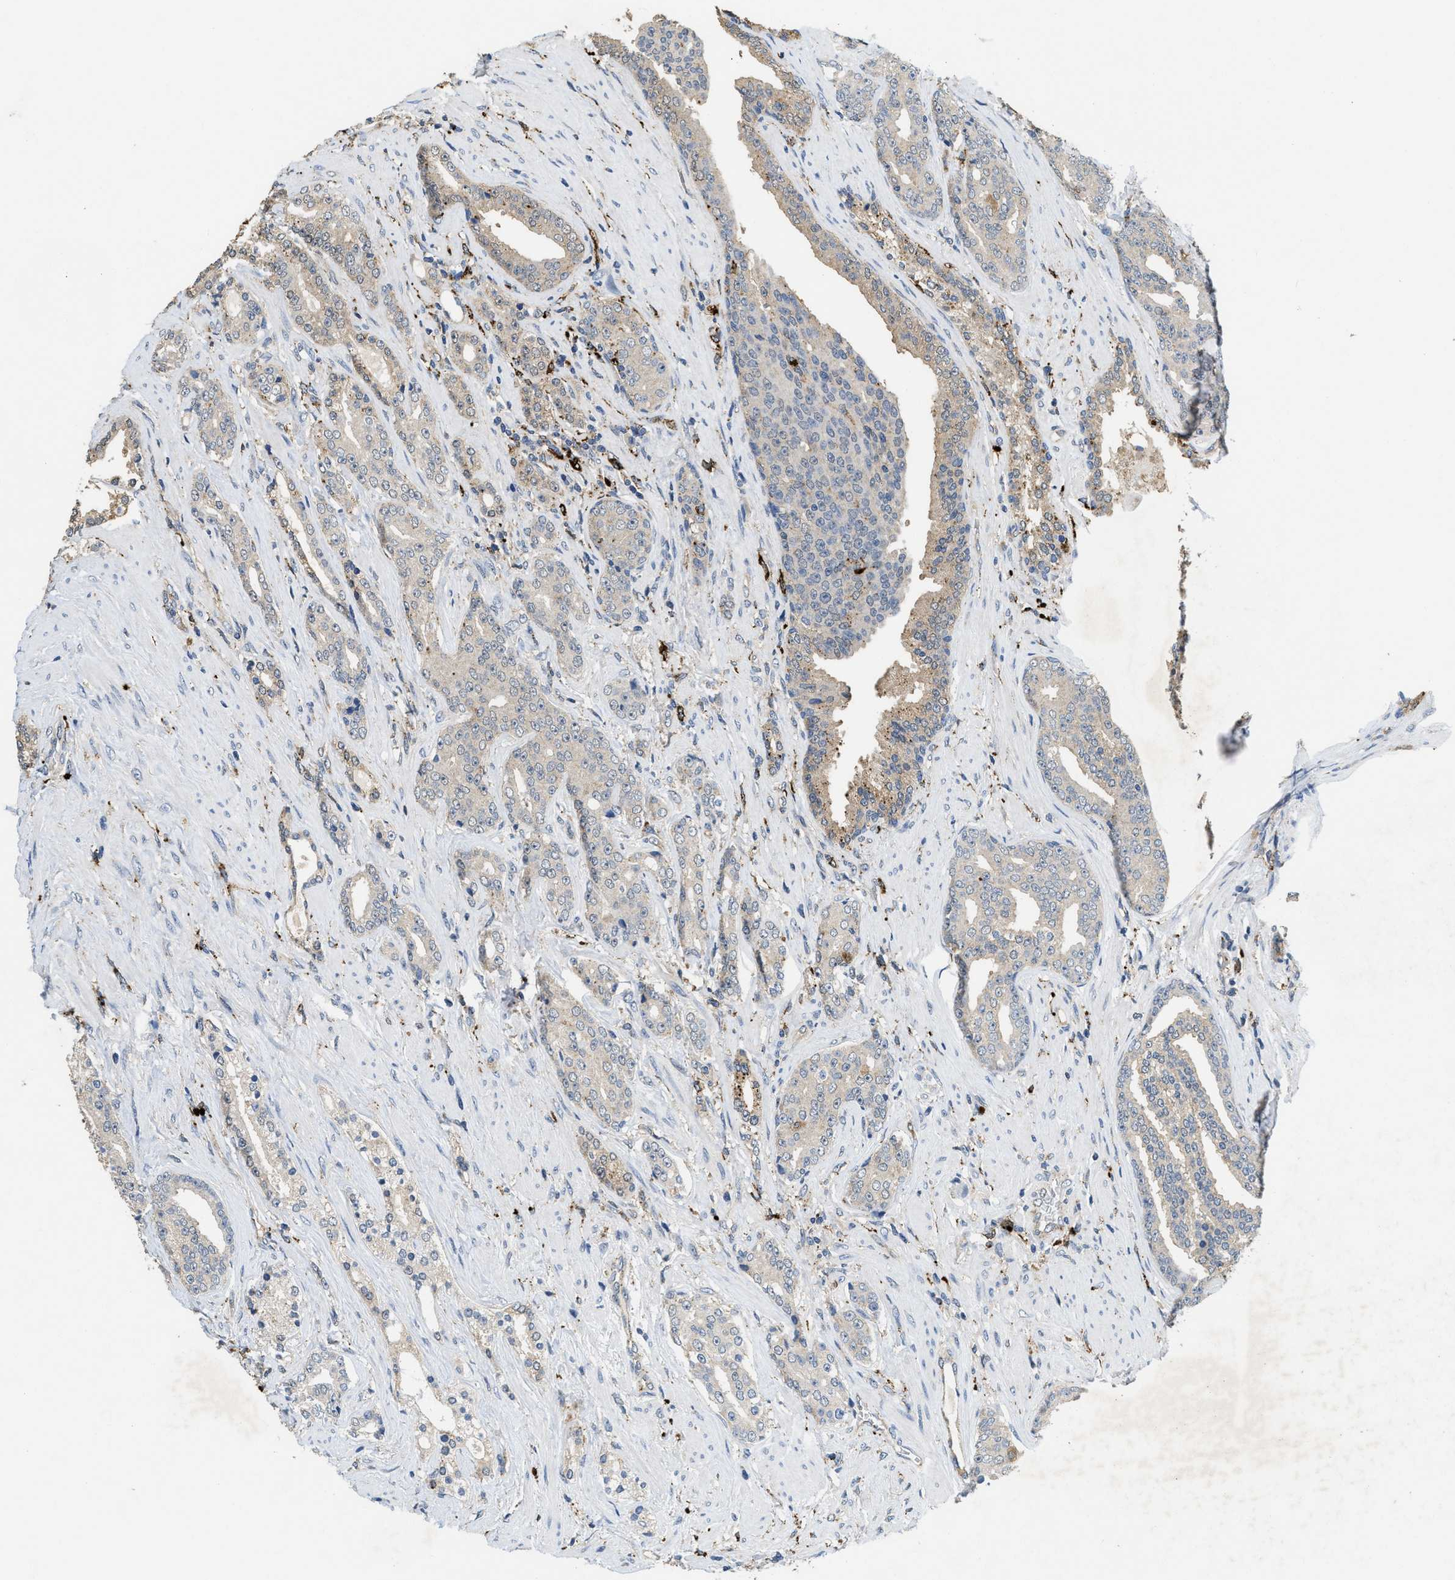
{"staining": {"intensity": "weak", "quantity": ">75%", "location": "cytoplasmic/membranous"}, "tissue": "prostate cancer", "cell_type": "Tumor cells", "image_type": "cancer", "snomed": [{"axis": "morphology", "description": "Adenocarcinoma, High grade"}, {"axis": "topography", "description": "Prostate"}], "caption": "Tumor cells display low levels of weak cytoplasmic/membranous staining in about >75% of cells in prostate cancer. (DAB IHC, brown staining for protein, blue staining for nuclei).", "gene": "BMPR2", "patient": {"sex": "male", "age": 71}}